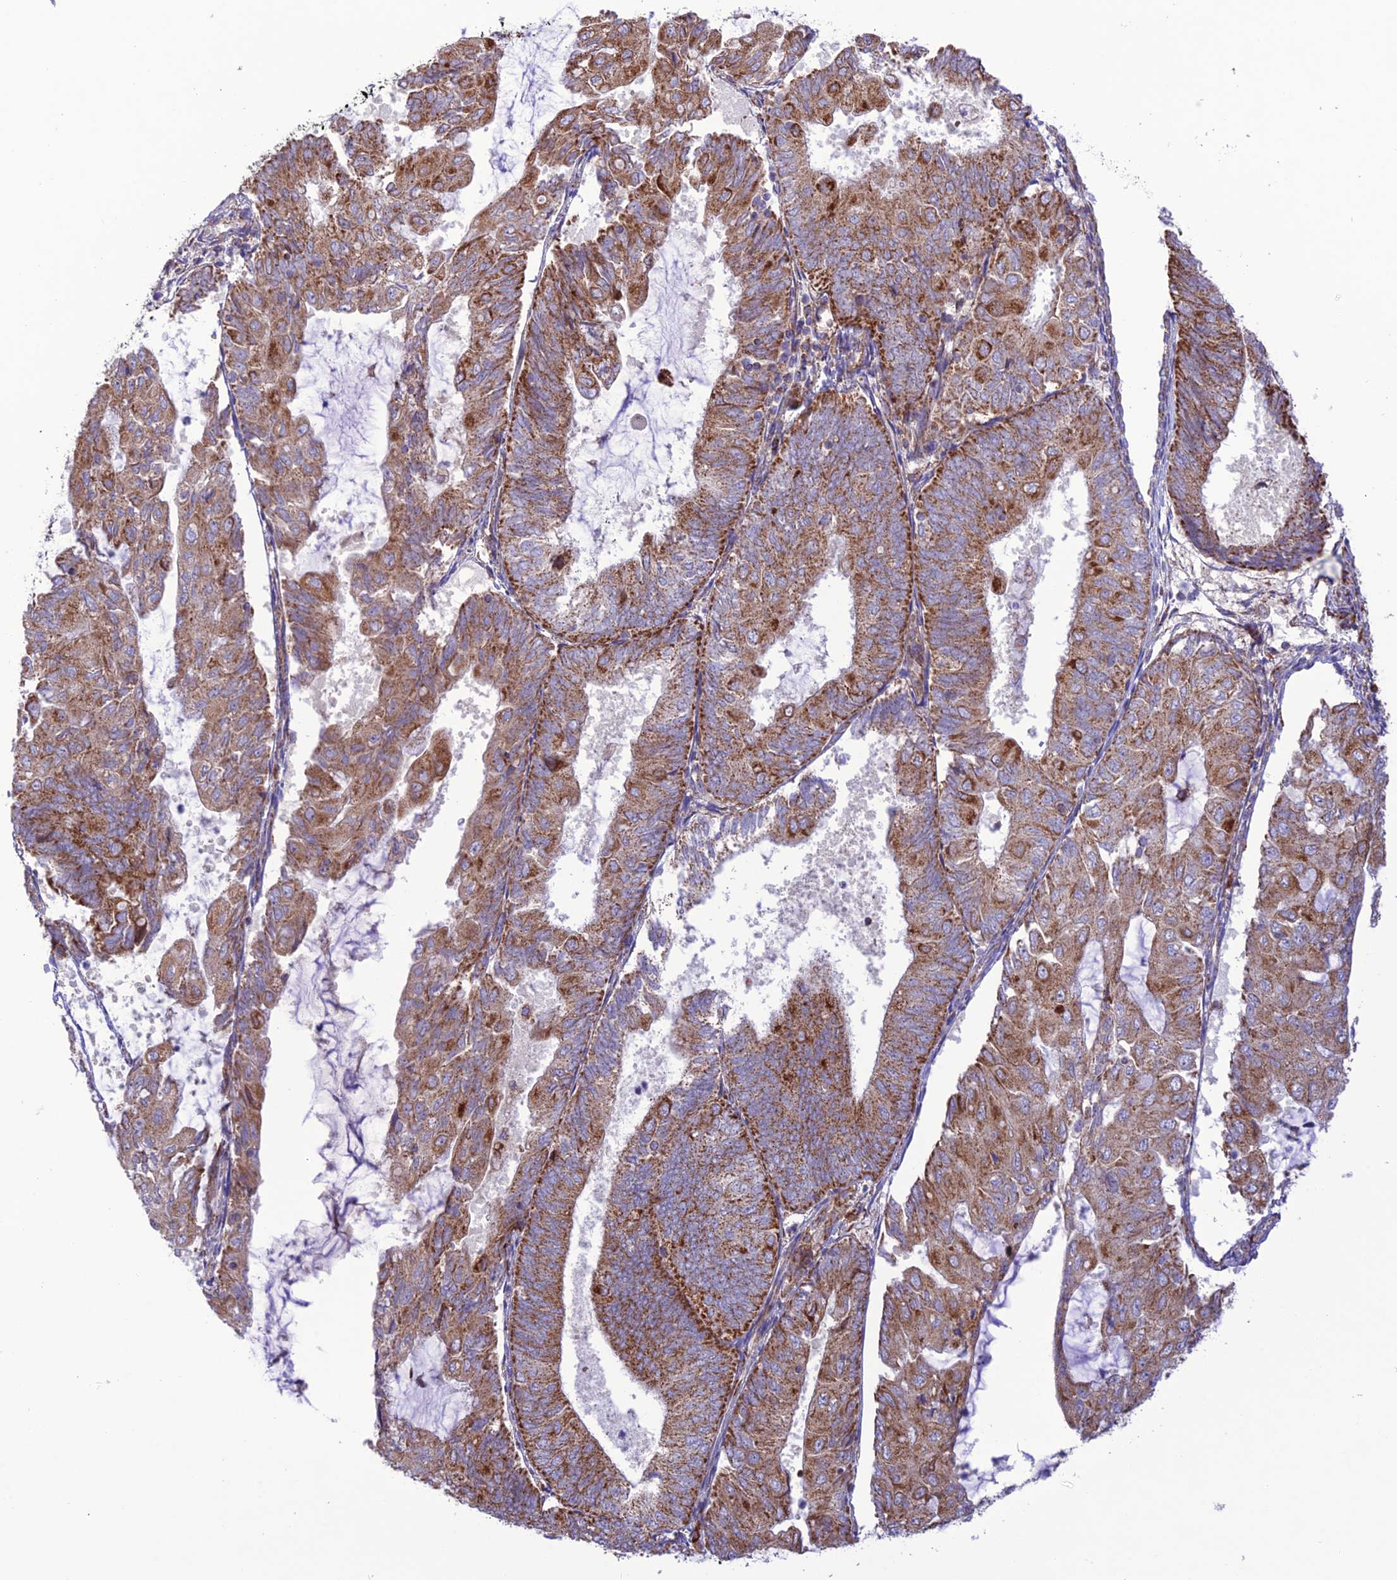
{"staining": {"intensity": "moderate", "quantity": ">75%", "location": "cytoplasmic/membranous"}, "tissue": "endometrial cancer", "cell_type": "Tumor cells", "image_type": "cancer", "snomed": [{"axis": "morphology", "description": "Adenocarcinoma, NOS"}, {"axis": "topography", "description": "Endometrium"}], "caption": "Protein staining by immunohistochemistry reveals moderate cytoplasmic/membranous positivity in approximately >75% of tumor cells in endometrial adenocarcinoma.", "gene": "UAP1L1", "patient": {"sex": "female", "age": 81}}